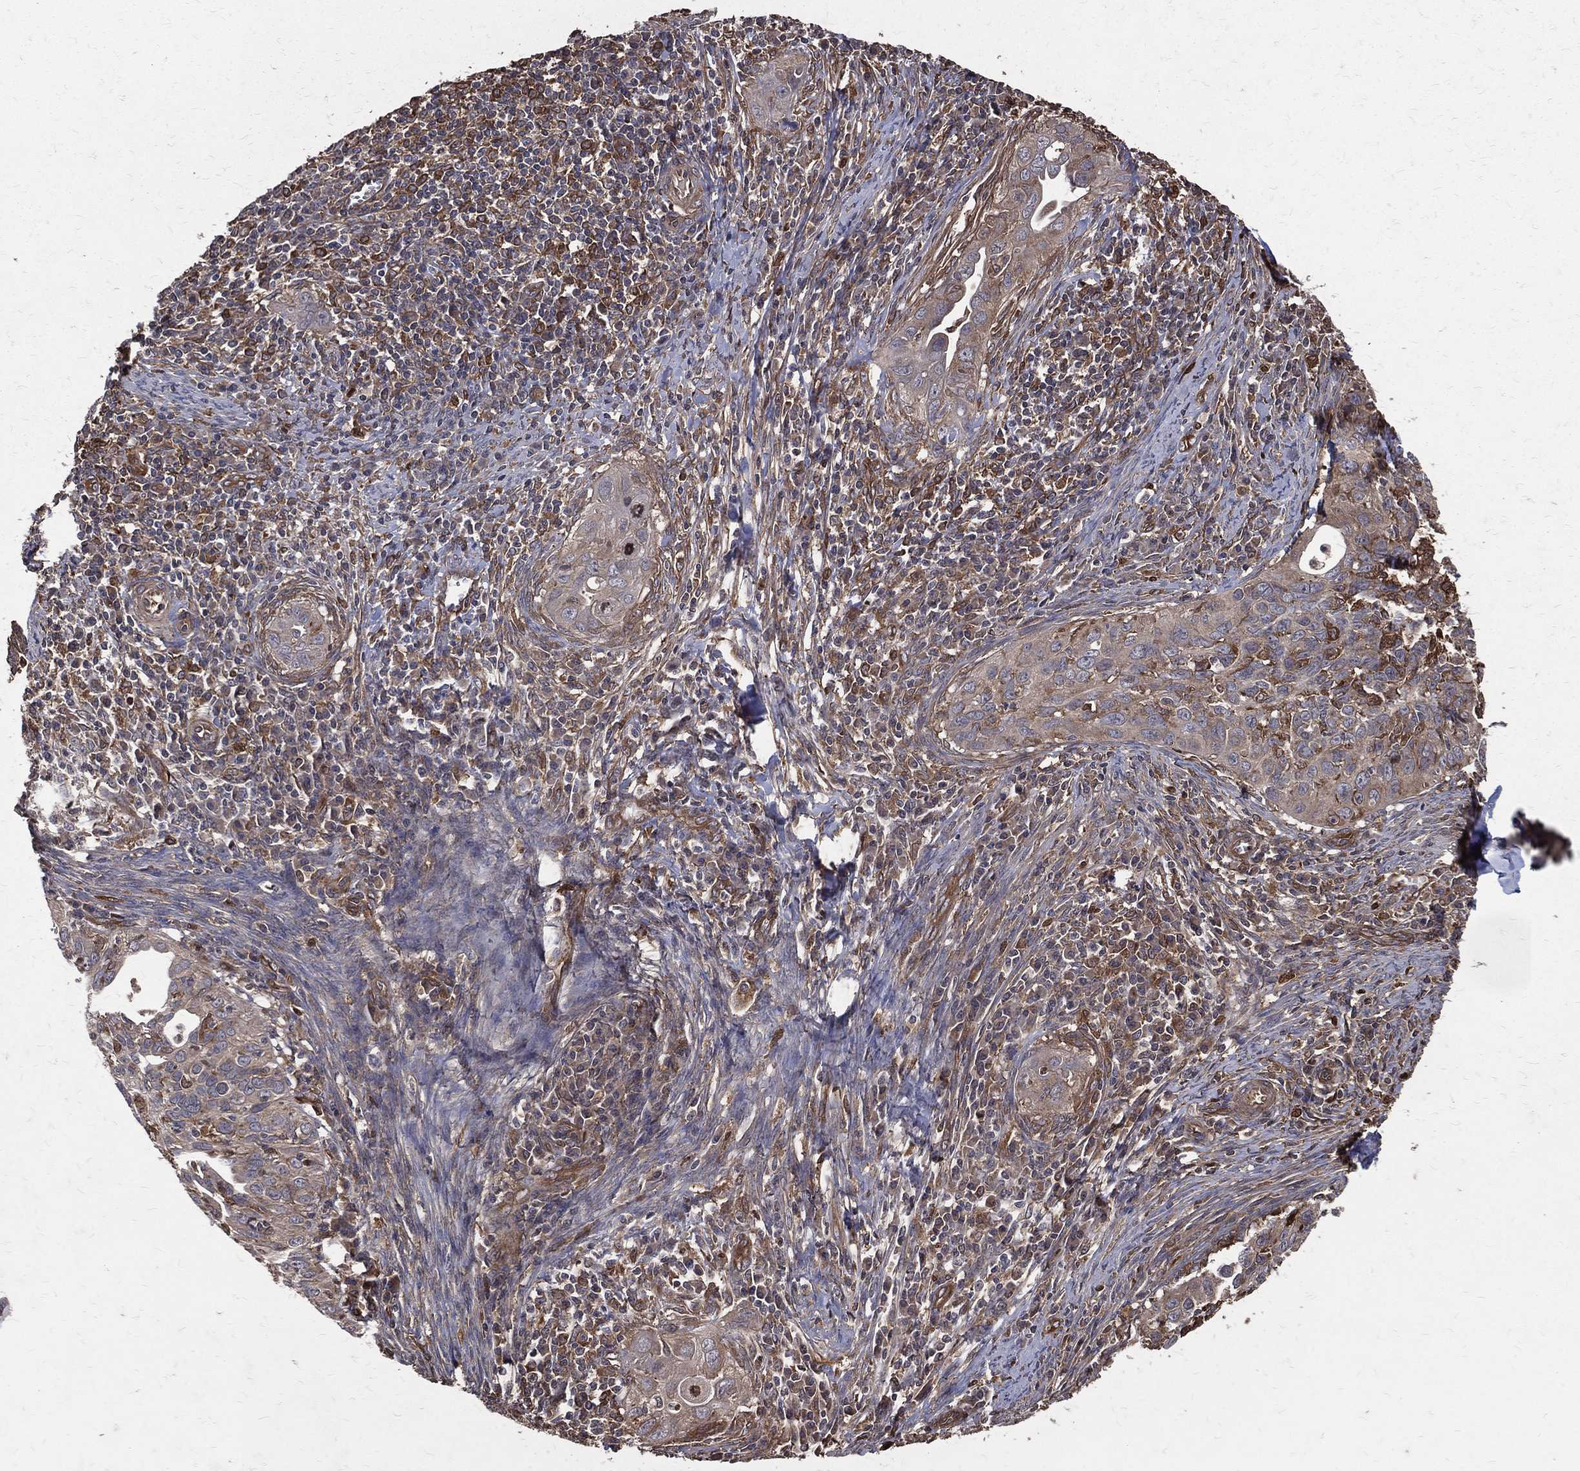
{"staining": {"intensity": "weak", "quantity": "25%-75%", "location": "cytoplasmic/membranous"}, "tissue": "cervical cancer", "cell_type": "Tumor cells", "image_type": "cancer", "snomed": [{"axis": "morphology", "description": "Squamous cell carcinoma, NOS"}, {"axis": "topography", "description": "Cervix"}], "caption": "This is an image of immunohistochemistry staining of squamous cell carcinoma (cervical), which shows weak positivity in the cytoplasmic/membranous of tumor cells.", "gene": "DPYSL2", "patient": {"sex": "female", "age": 26}}